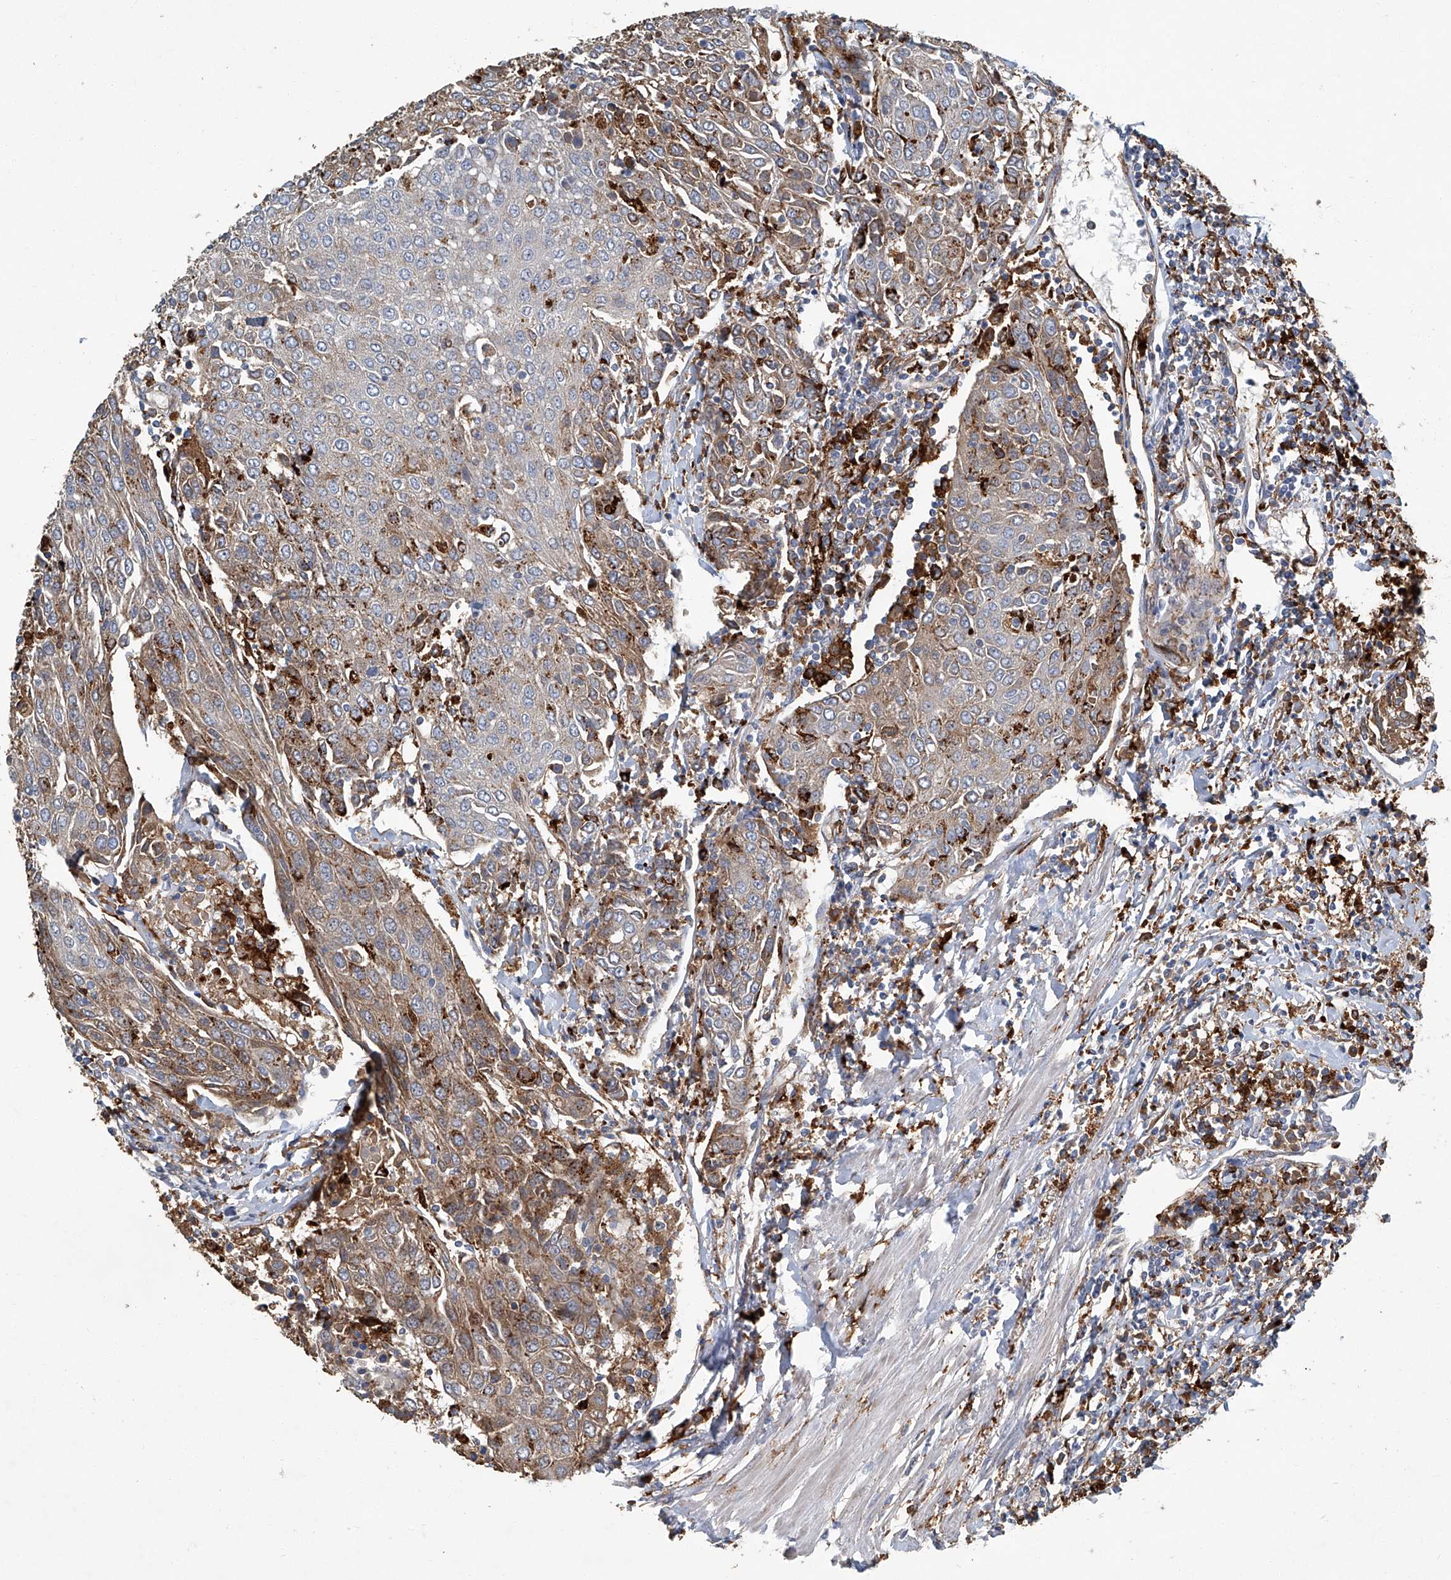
{"staining": {"intensity": "weak", "quantity": "25%-75%", "location": "cytoplasmic/membranous"}, "tissue": "urothelial cancer", "cell_type": "Tumor cells", "image_type": "cancer", "snomed": [{"axis": "morphology", "description": "Urothelial carcinoma, High grade"}, {"axis": "topography", "description": "Urinary bladder"}], "caption": "Immunohistochemistry image of neoplastic tissue: urothelial carcinoma (high-grade) stained using IHC shows low levels of weak protein expression localized specifically in the cytoplasmic/membranous of tumor cells, appearing as a cytoplasmic/membranous brown color.", "gene": "FAM167A", "patient": {"sex": "female", "age": 85}}